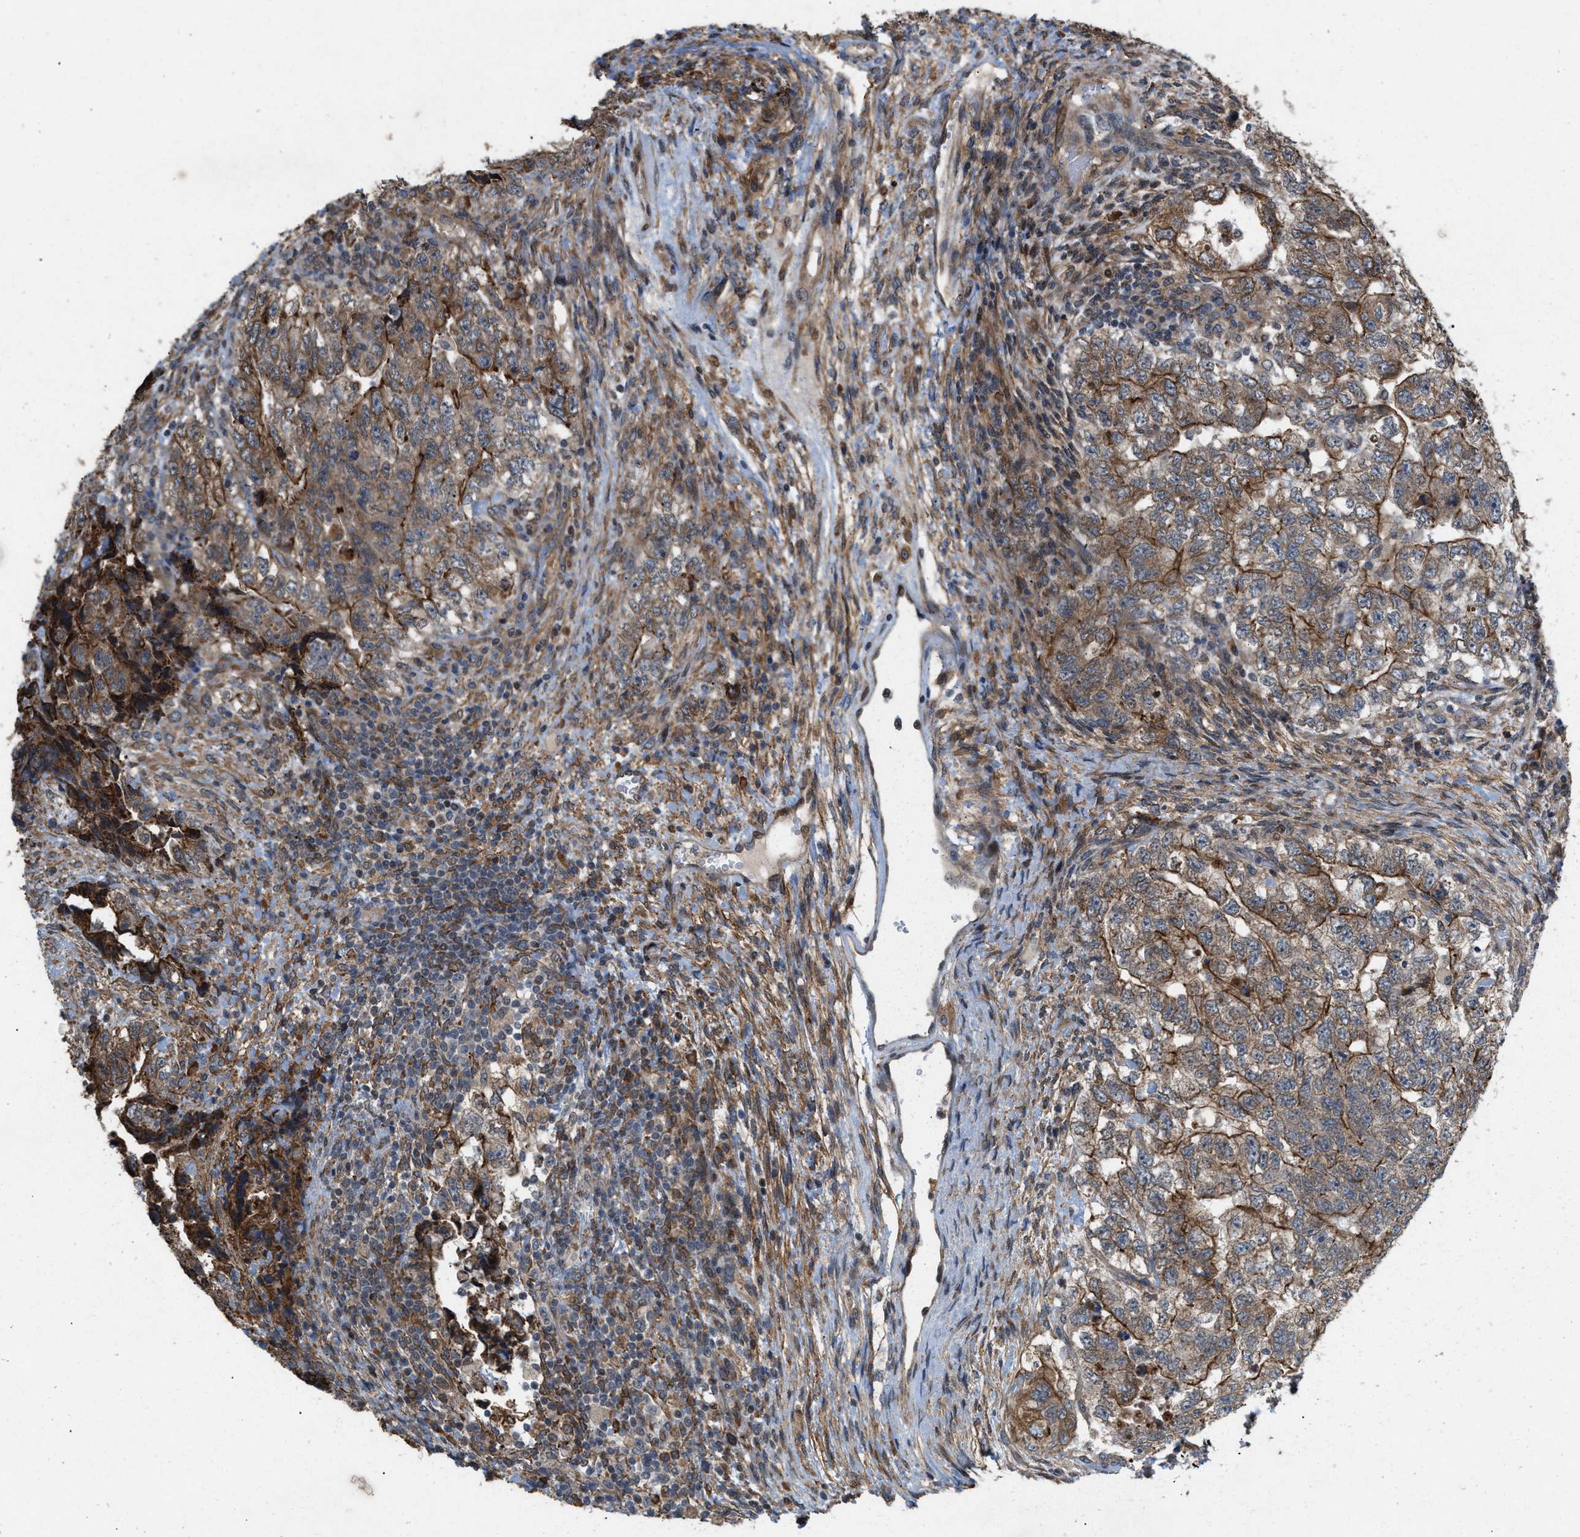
{"staining": {"intensity": "moderate", "quantity": ">75%", "location": "cytoplasmic/membranous"}, "tissue": "testis cancer", "cell_type": "Tumor cells", "image_type": "cancer", "snomed": [{"axis": "morphology", "description": "Carcinoma, Embryonal, NOS"}, {"axis": "topography", "description": "Testis"}], "caption": "An image showing moderate cytoplasmic/membranous expression in about >75% of tumor cells in testis embryonal carcinoma, as visualized by brown immunohistochemical staining.", "gene": "MFSD6", "patient": {"sex": "male", "age": 36}}